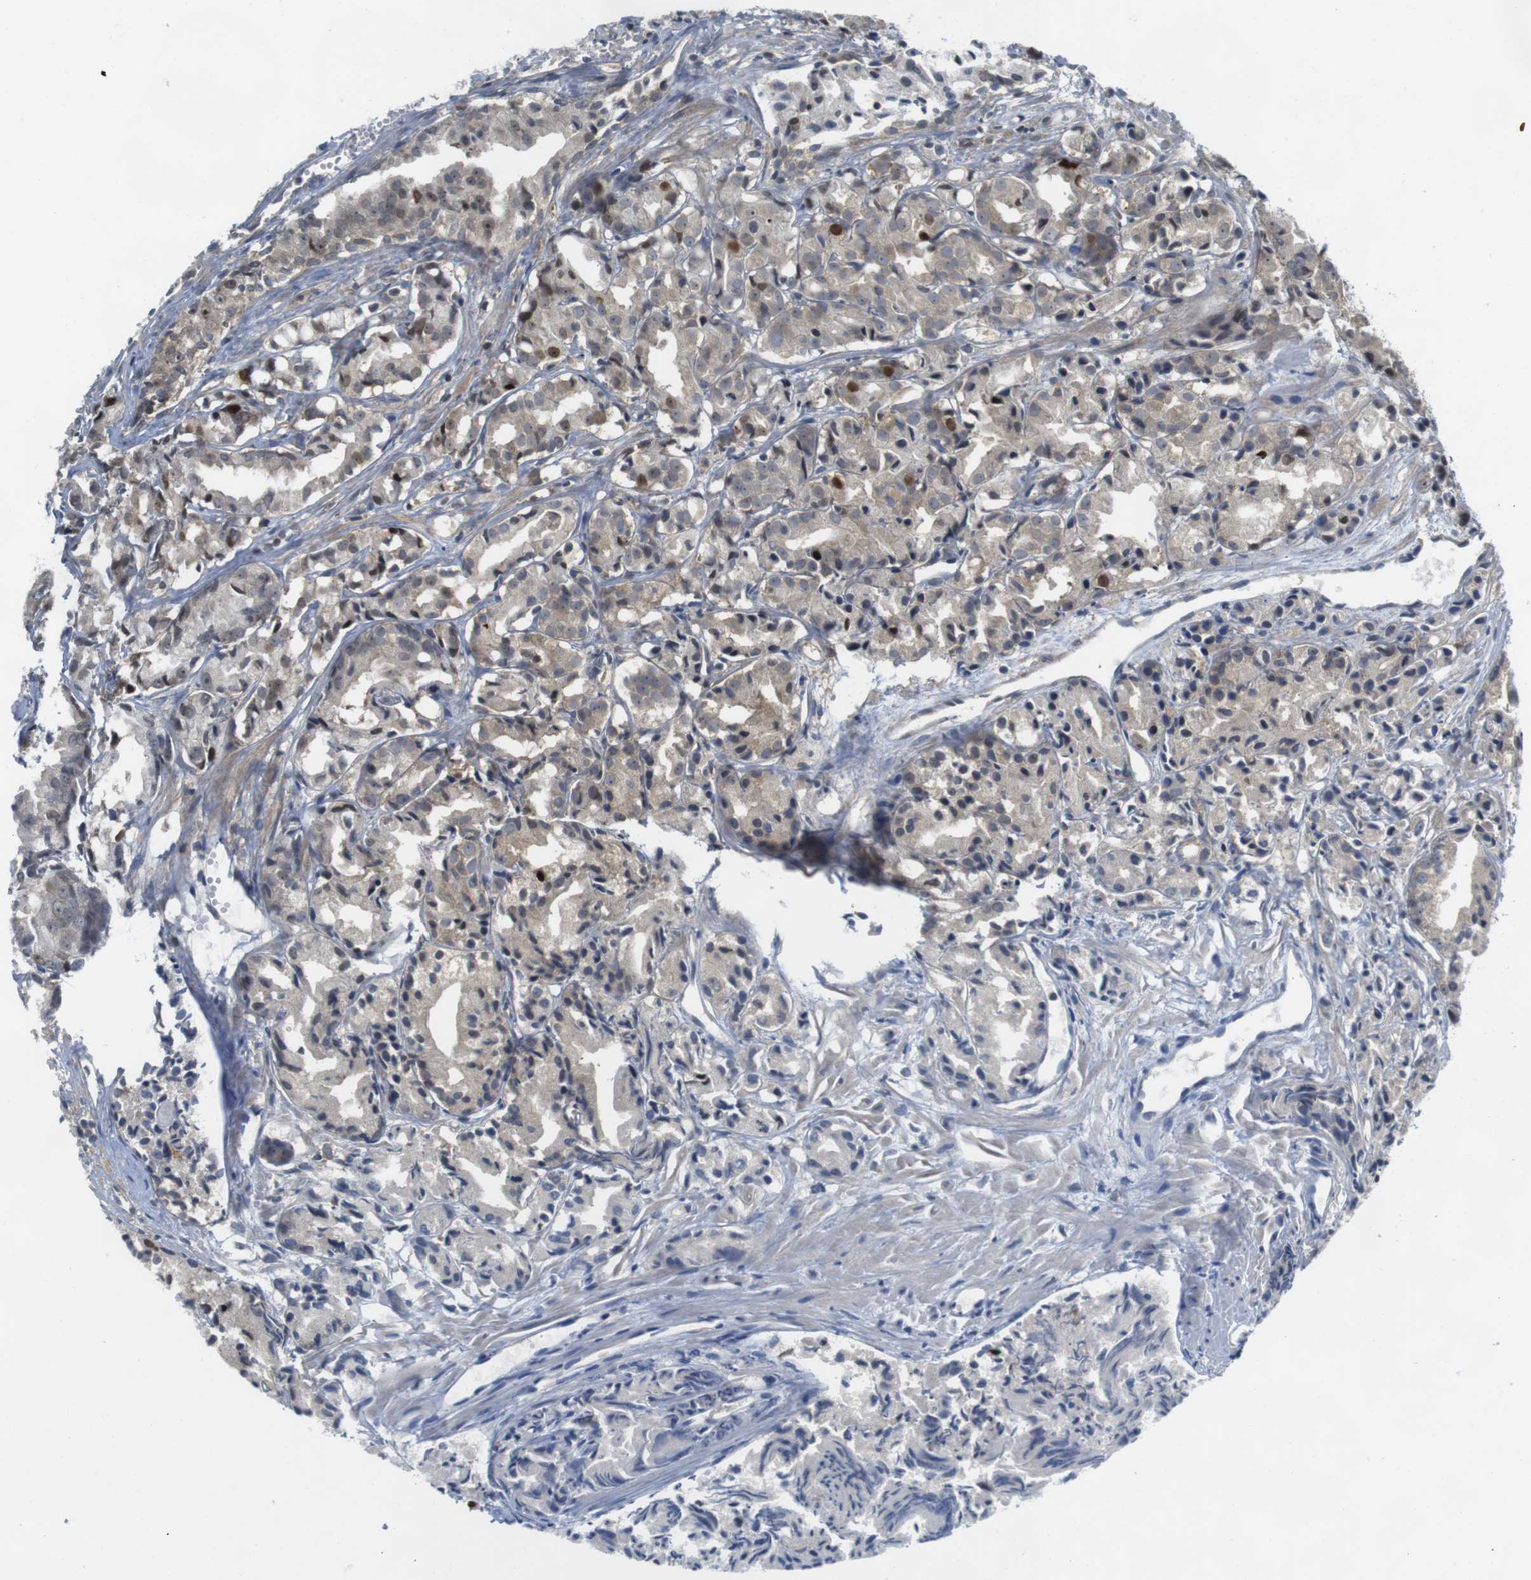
{"staining": {"intensity": "moderate", "quantity": "<25%", "location": "cytoplasmic/membranous,nuclear"}, "tissue": "prostate cancer", "cell_type": "Tumor cells", "image_type": "cancer", "snomed": [{"axis": "morphology", "description": "Adenocarcinoma, Low grade"}, {"axis": "topography", "description": "Prostate"}], "caption": "Adenocarcinoma (low-grade) (prostate) stained for a protein (brown) exhibits moderate cytoplasmic/membranous and nuclear positive expression in about <25% of tumor cells.", "gene": "RCC1", "patient": {"sex": "male", "age": 72}}